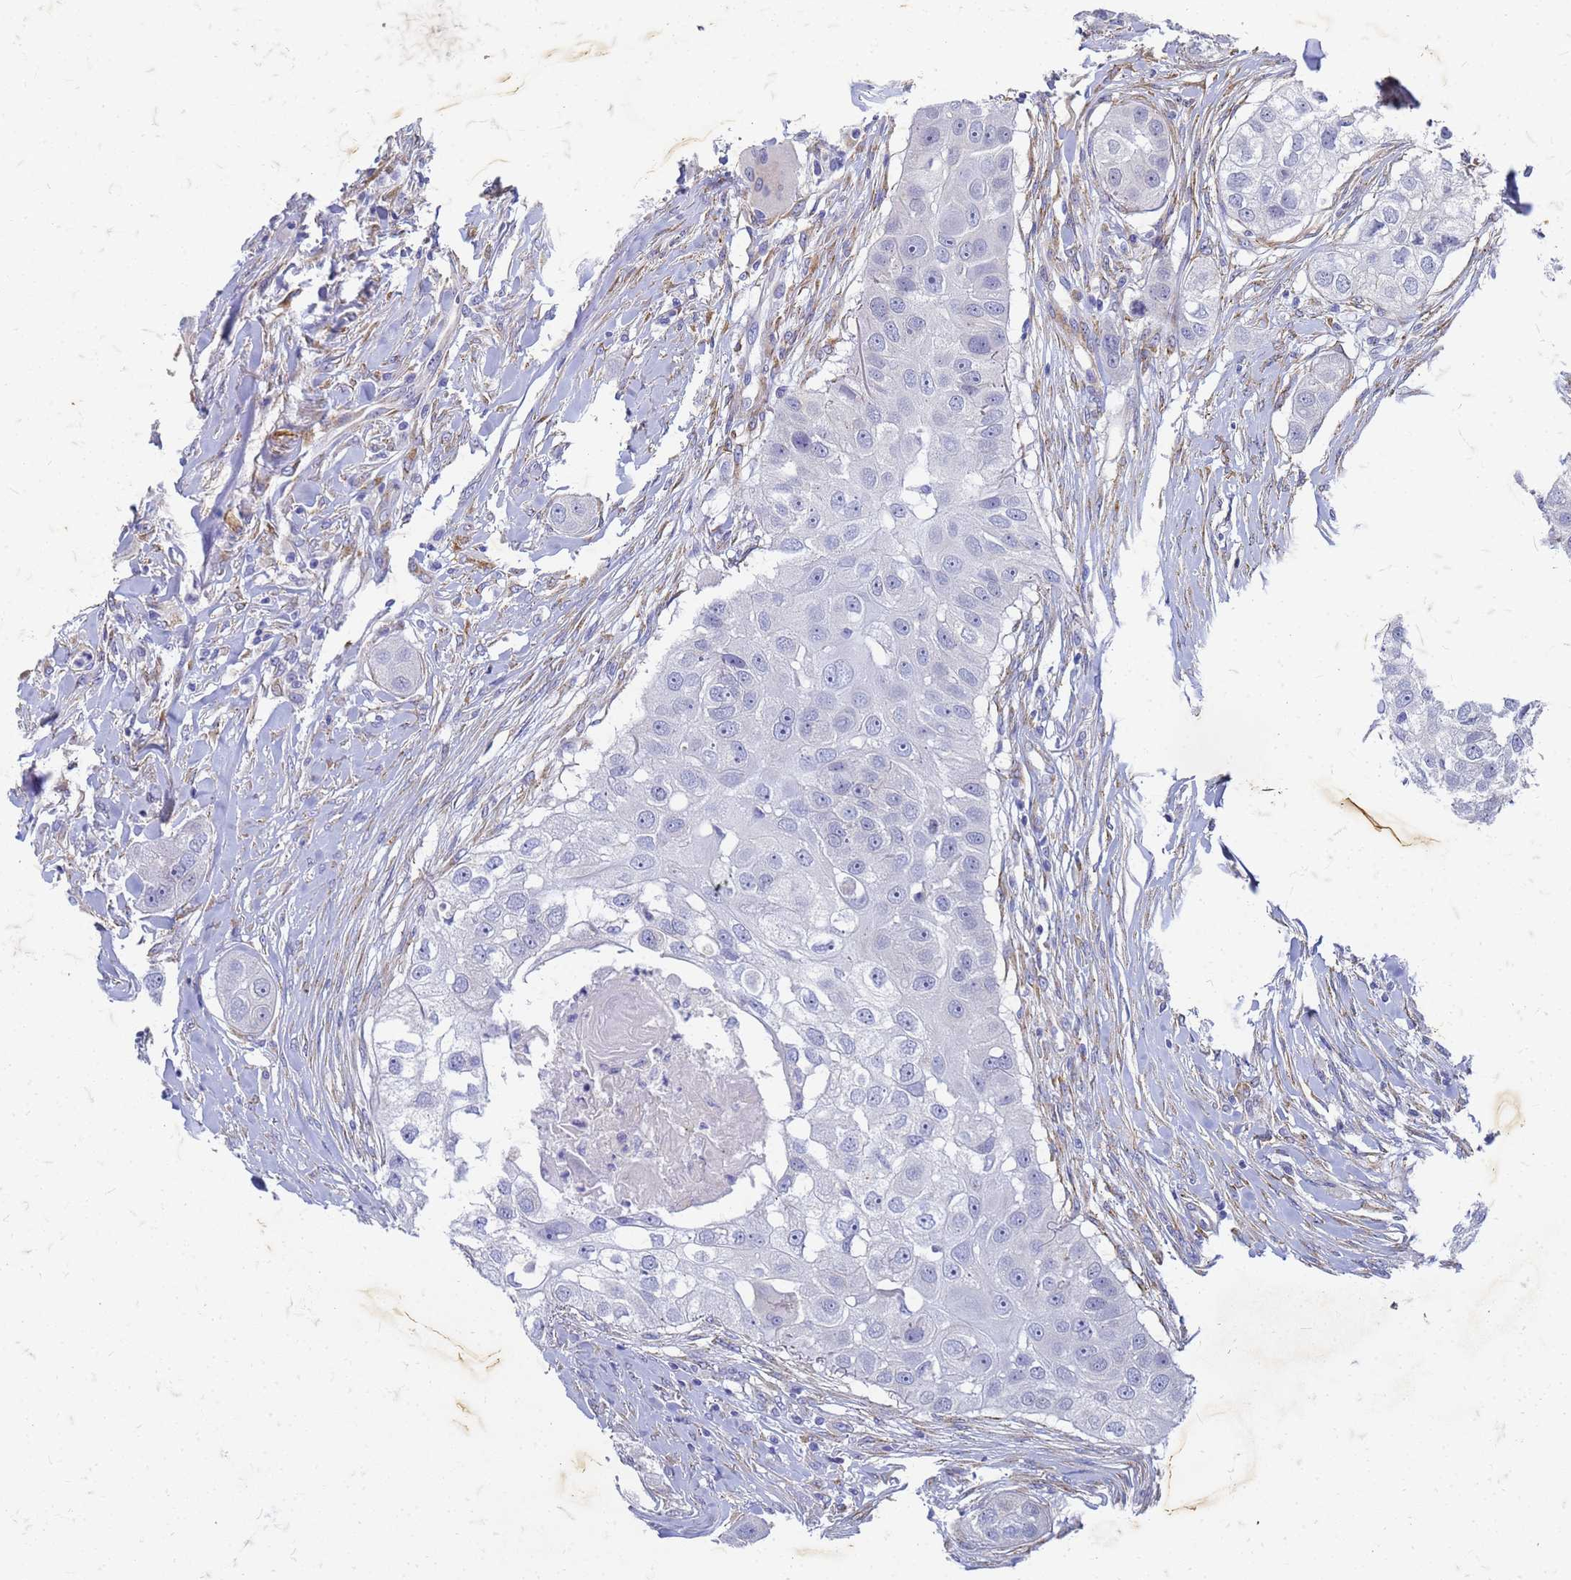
{"staining": {"intensity": "negative", "quantity": "none", "location": "none"}, "tissue": "head and neck cancer", "cell_type": "Tumor cells", "image_type": "cancer", "snomed": [{"axis": "morphology", "description": "Normal tissue, NOS"}, {"axis": "morphology", "description": "Squamous cell carcinoma, NOS"}, {"axis": "topography", "description": "Skeletal muscle"}, {"axis": "topography", "description": "Head-Neck"}], "caption": "The photomicrograph reveals no staining of tumor cells in head and neck cancer (squamous cell carcinoma).", "gene": "TRIM64B", "patient": {"sex": "male", "age": 51}}